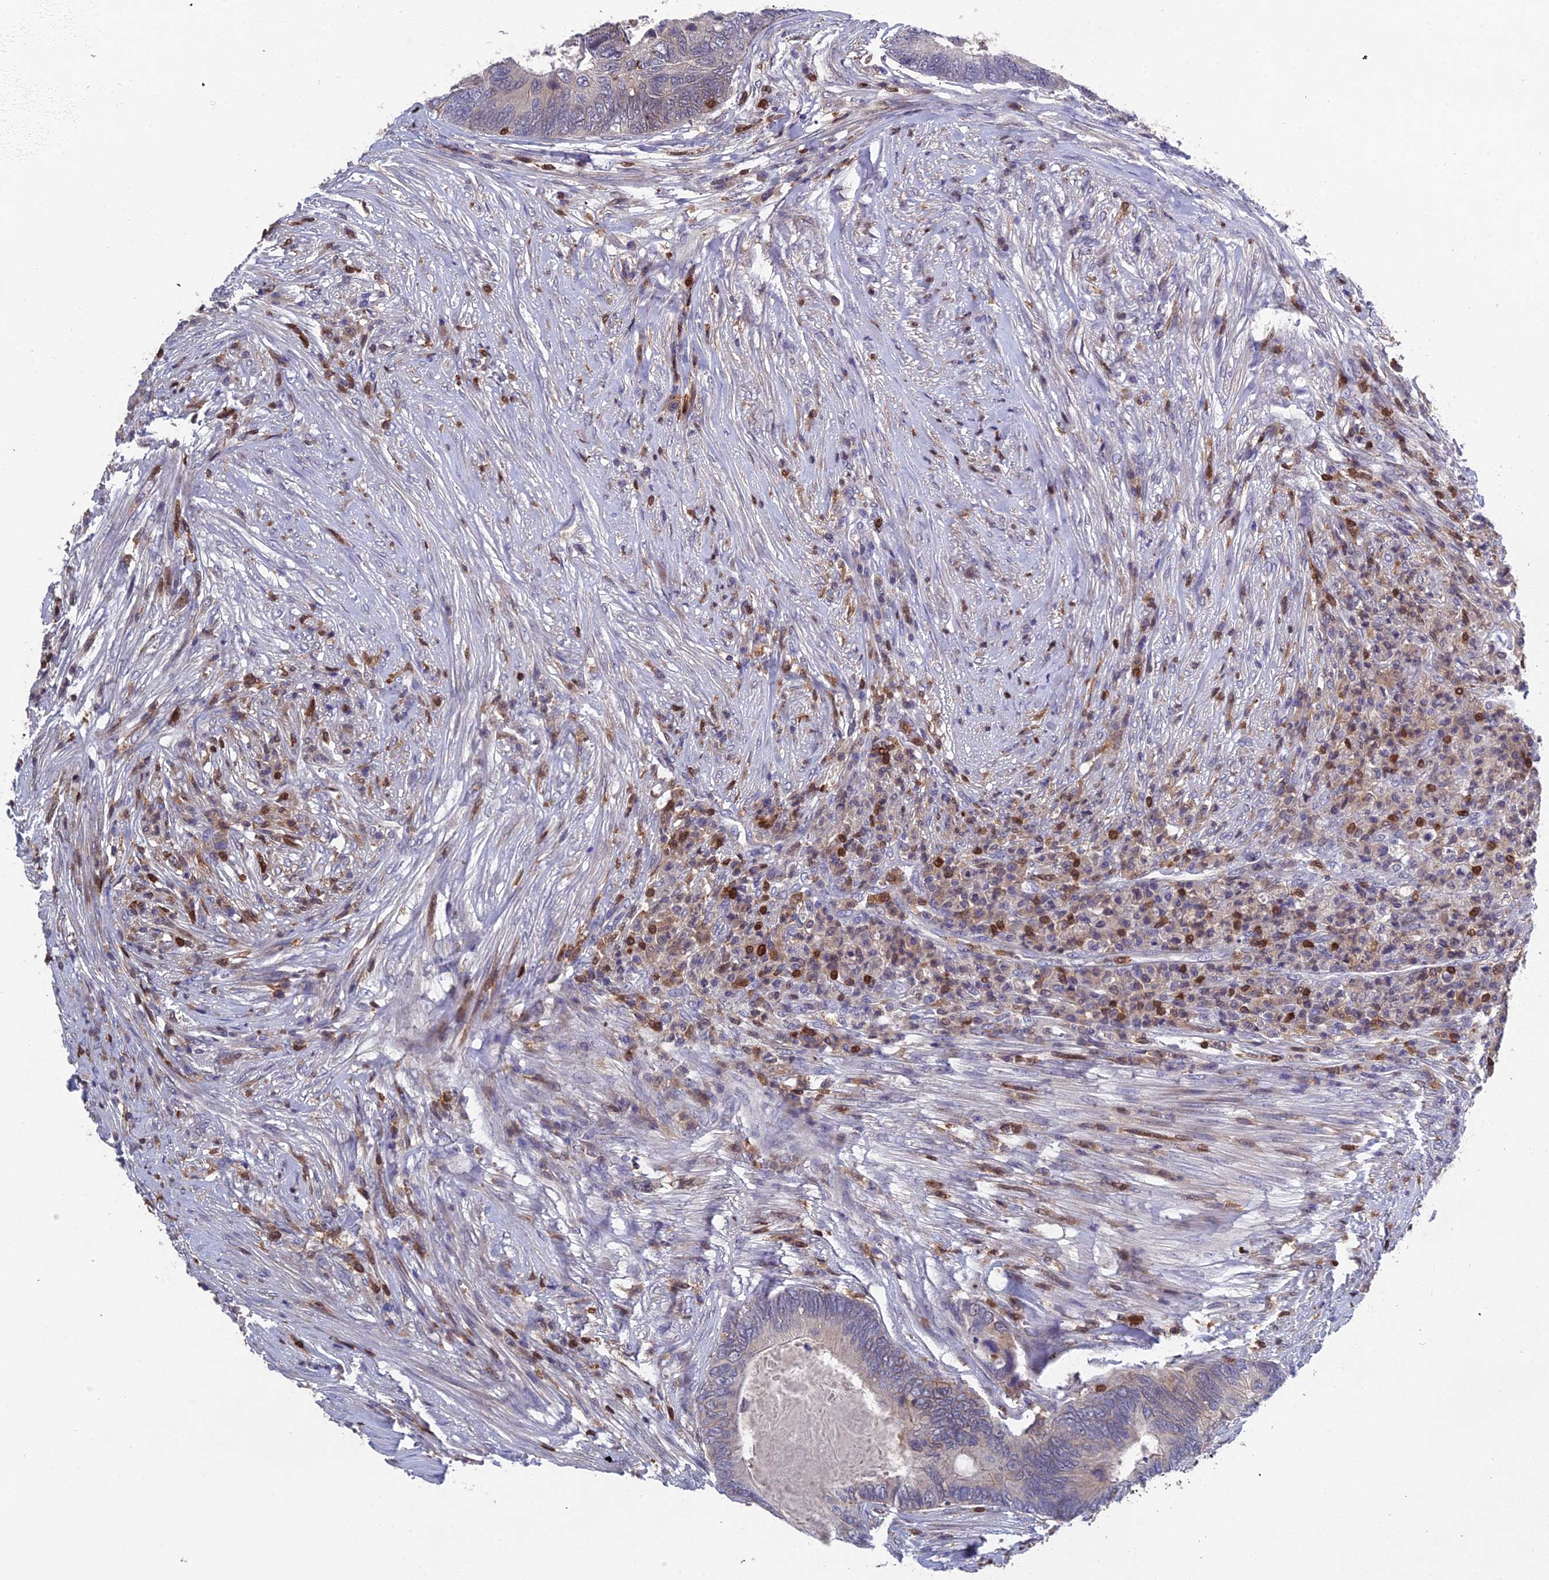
{"staining": {"intensity": "weak", "quantity": "<25%", "location": "cytoplasmic/membranous"}, "tissue": "colorectal cancer", "cell_type": "Tumor cells", "image_type": "cancer", "snomed": [{"axis": "morphology", "description": "Adenocarcinoma, NOS"}, {"axis": "topography", "description": "Colon"}], "caption": "IHC of colorectal cancer reveals no positivity in tumor cells. (Brightfield microscopy of DAB (3,3'-diaminobenzidine) IHC at high magnification).", "gene": "GALK2", "patient": {"sex": "female", "age": 67}}